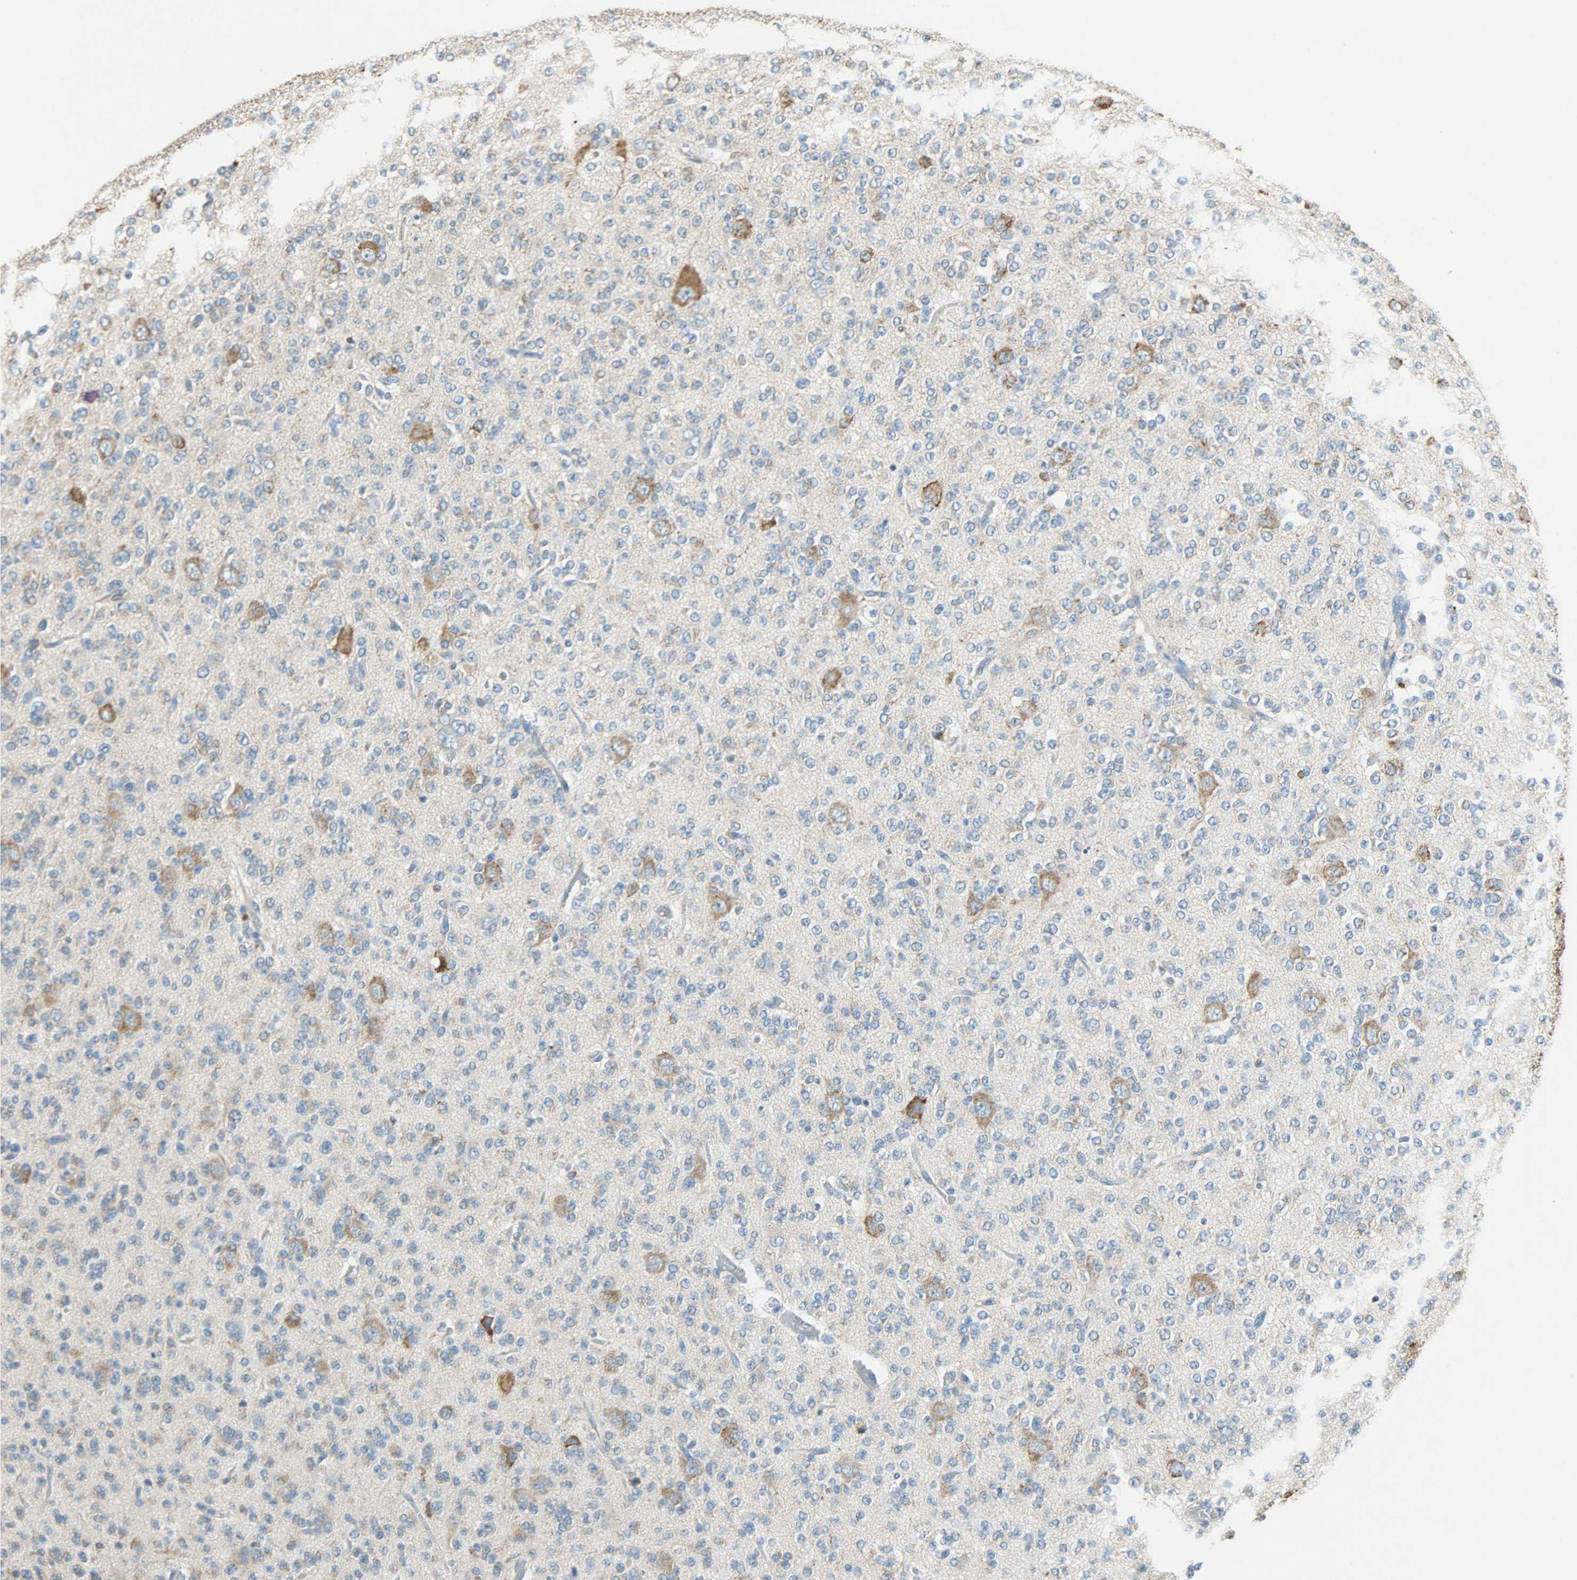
{"staining": {"intensity": "weak", "quantity": ">75%", "location": "cytoplasmic/membranous"}, "tissue": "glioma", "cell_type": "Tumor cells", "image_type": "cancer", "snomed": [{"axis": "morphology", "description": "Glioma, malignant, Low grade"}, {"axis": "topography", "description": "Brain"}], "caption": "Immunohistochemistry histopathology image of neoplastic tissue: malignant glioma (low-grade) stained using IHC shows low levels of weak protein expression localized specifically in the cytoplasmic/membranous of tumor cells, appearing as a cytoplasmic/membranous brown color.", "gene": "HSPA5", "patient": {"sex": "male", "age": 38}}